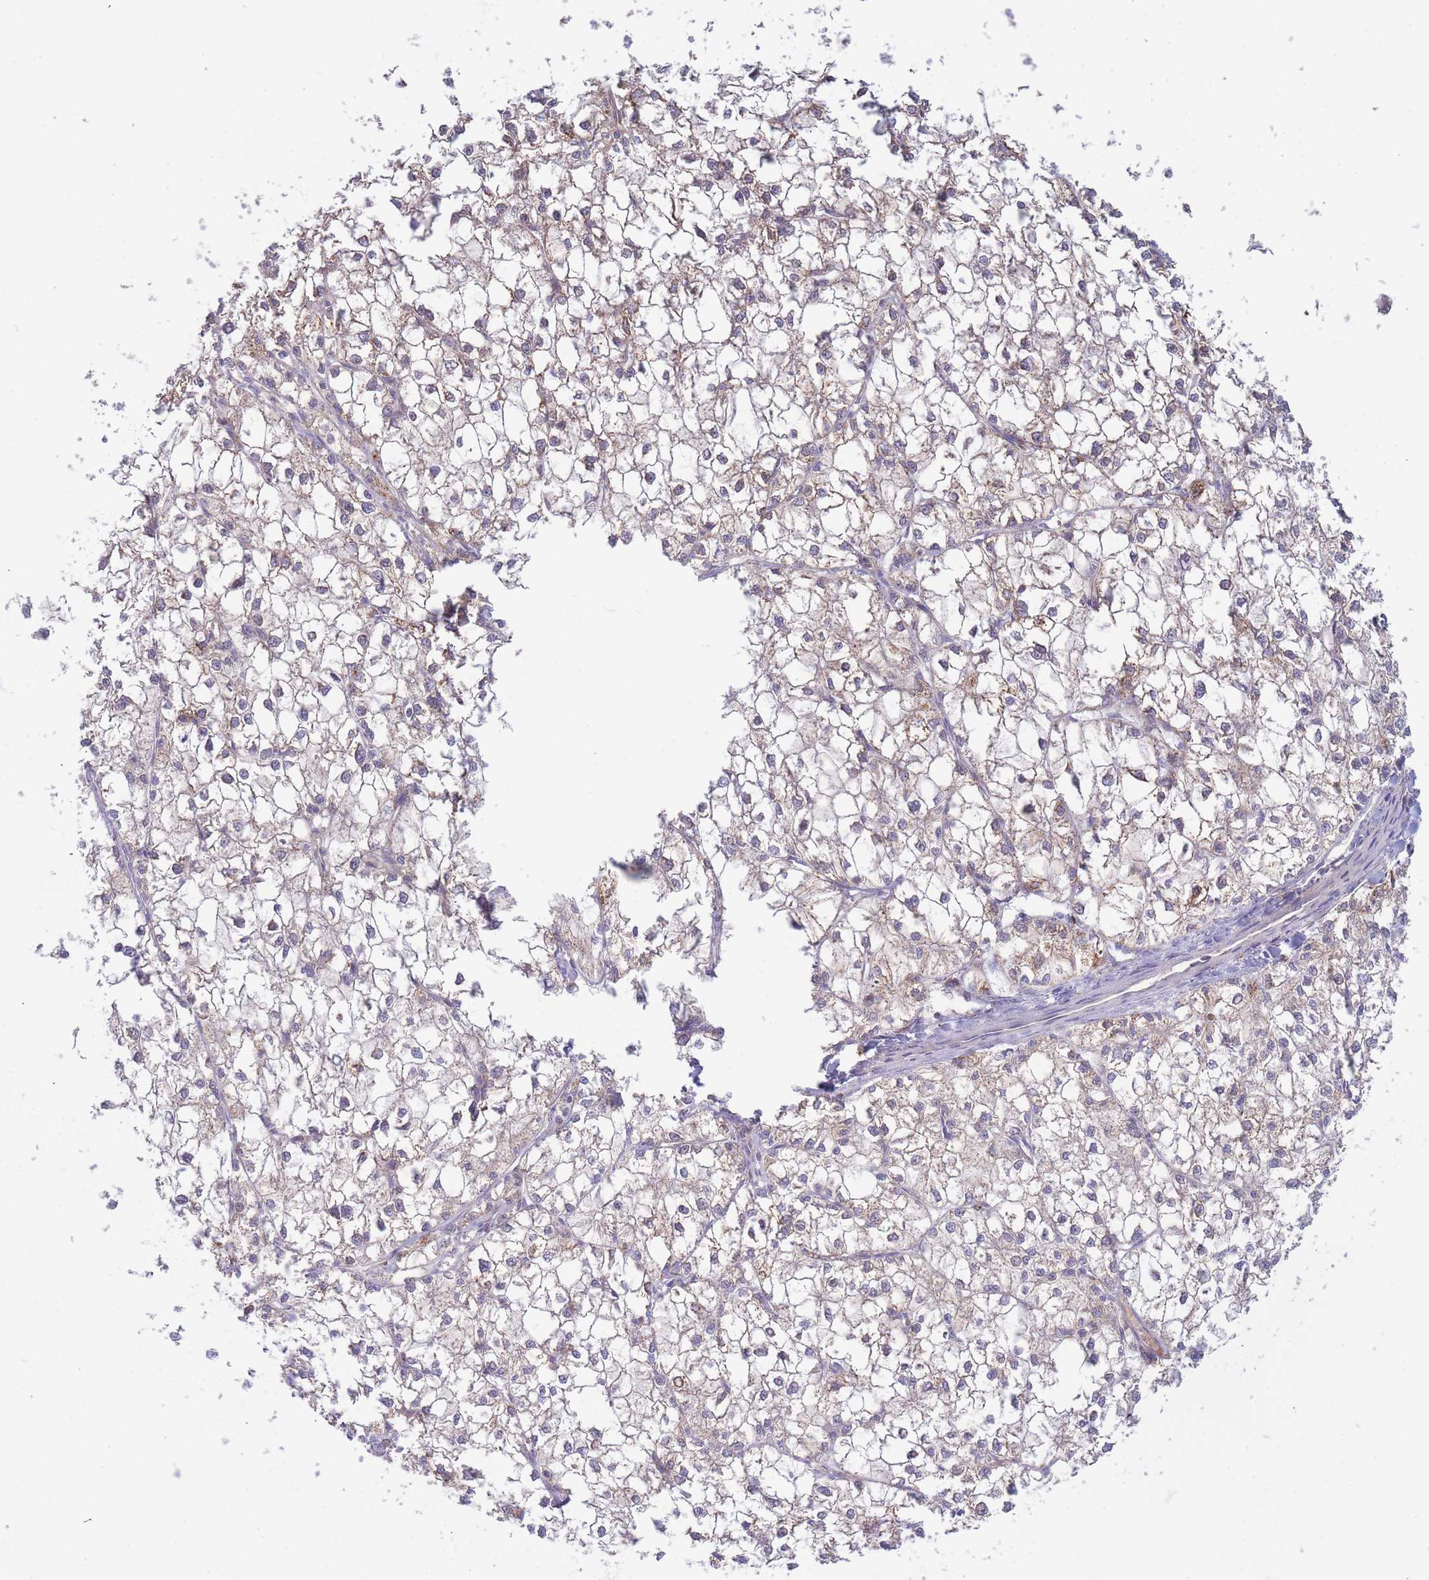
{"staining": {"intensity": "weak", "quantity": "<25%", "location": "cytoplasmic/membranous"}, "tissue": "liver cancer", "cell_type": "Tumor cells", "image_type": "cancer", "snomed": [{"axis": "morphology", "description": "Carcinoma, Hepatocellular, NOS"}, {"axis": "topography", "description": "Liver"}], "caption": "Immunohistochemical staining of human liver hepatocellular carcinoma shows no significant expression in tumor cells. (DAB immunohistochemistry with hematoxylin counter stain).", "gene": "MRPL17", "patient": {"sex": "female", "age": 43}}